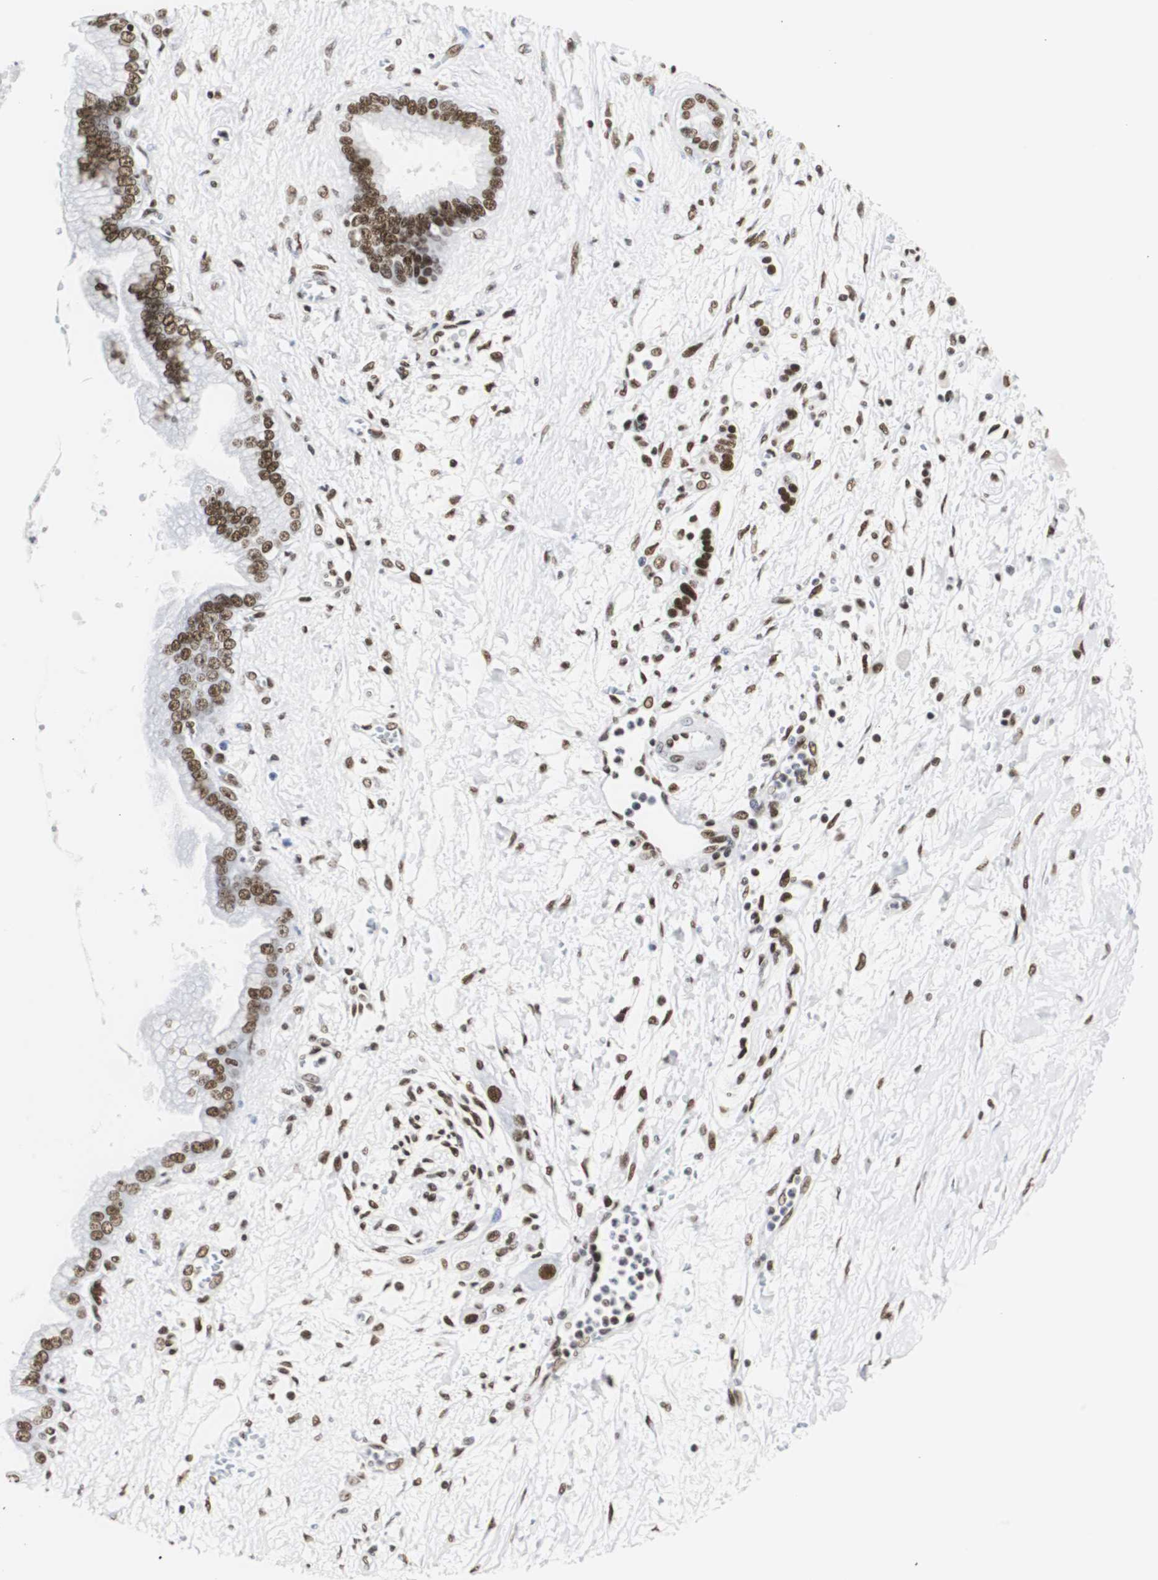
{"staining": {"intensity": "strong", "quantity": ">75%", "location": "nuclear"}, "tissue": "pancreatic cancer", "cell_type": "Tumor cells", "image_type": "cancer", "snomed": [{"axis": "morphology", "description": "Adenocarcinoma, NOS"}, {"axis": "topography", "description": "Pancreas"}], "caption": "There is high levels of strong nuclear positivity in tumor cells of pancreatic adenocarcinoma, as demonstrated by immunohistochemical staining (brown color).", "gene": "HNRNPH2", "patient": {"sex": "male", "age": 59}}